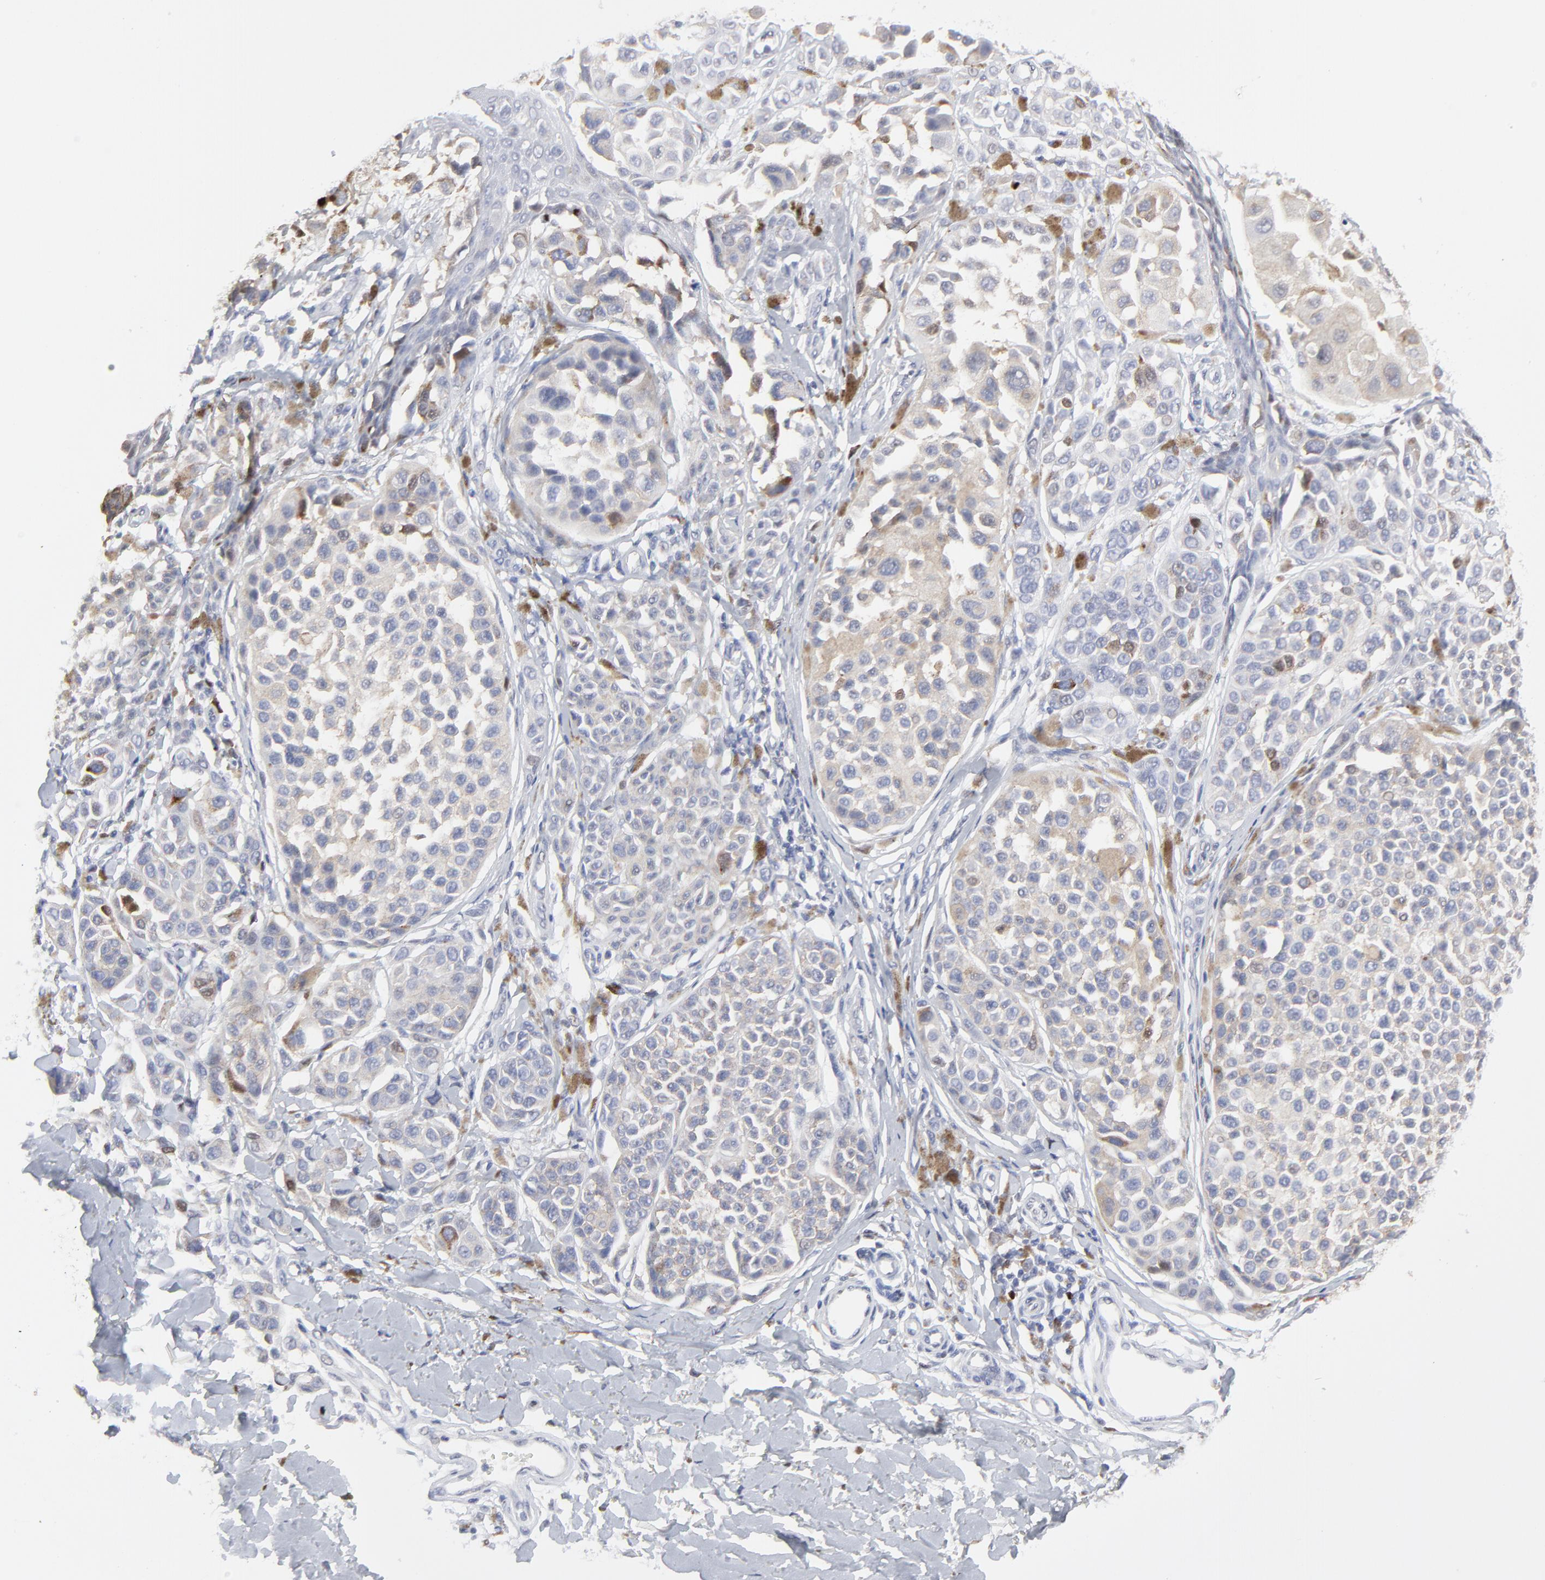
{"staining": {"intensity": "weak", "quantity": "25%-75%", "location": "cytoplasmic/membranous"}, "tissue": "melanoma", "cell_type": "Tumor cells", "image_type": "cancer", "snomed": [{"axis": "morphology", "description": "Malignant melanoma, NOS"}, {"axis": "topography", "description": "Skin"}], "caption": "Immunohistochemistry histopathology image of melanoma stained for a protein (brown), which demonstrates low levels of weak cytoplasmic/membranous expression in approximately 25%-75% of tumor cells.", "gene": "NCAPH", "patient": {"sex": "female", "age": 38}}